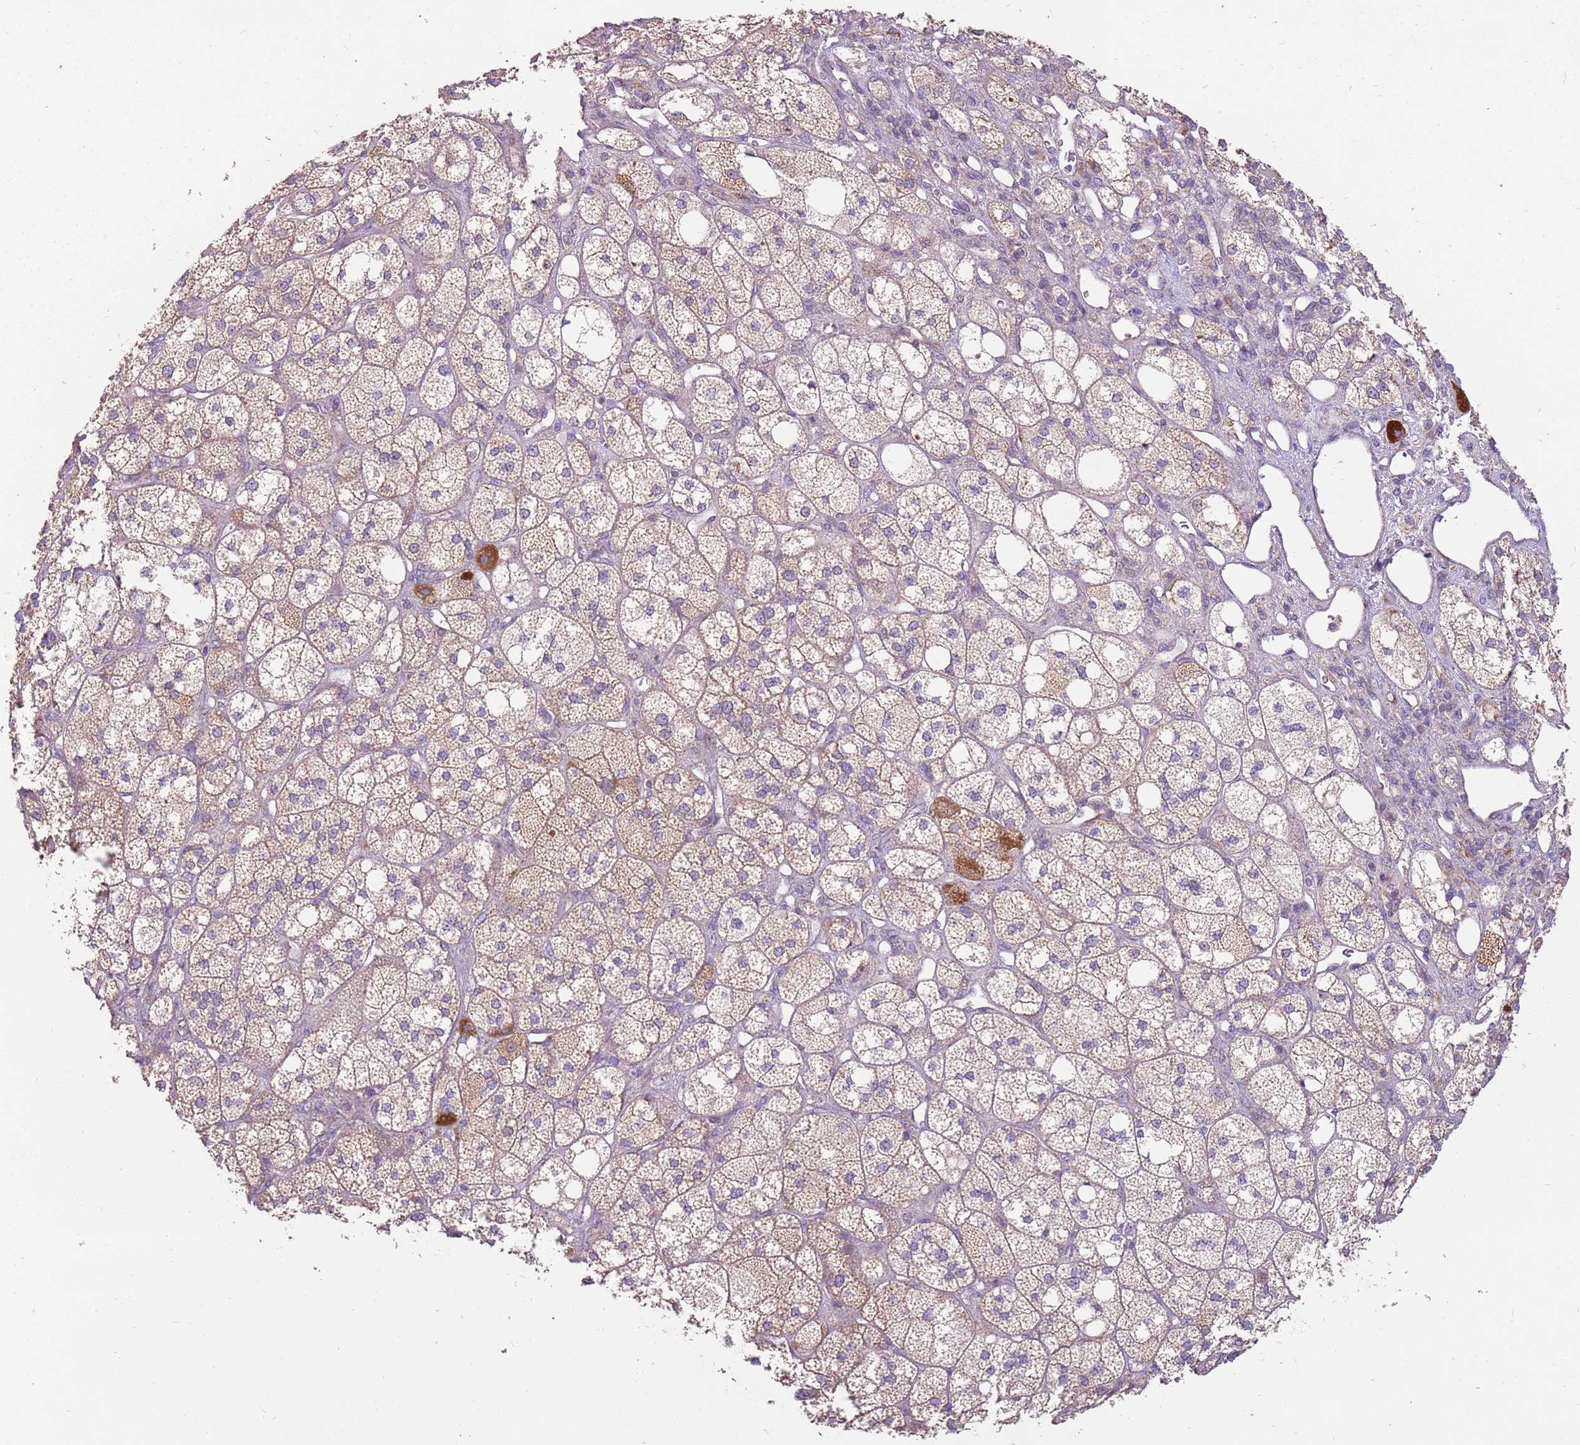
{"staining": {"intensity": "moderate", "quantity": "<25%", "location": "cytoplasmic/membranous"}, "tissue": "adrenal gland", "cell_type": "Glandular cells", "image_type": "normal", "snomed": [{"axis": "morphology", "description": "Normal tissue, NOS"}, {"axis": "topography", "description": "Adrenal gland"}], "caption": "Adrenal gland was stained to show a protein in brown. There is low levels of moderate cytoplasmic/membranous positivity in about <25% of glandular cells. Immunohistochemistry stains the protein in brown and the nuclei are stained blue.", "gene": "SPATA31D1", "patient": {"sex": "male", "age": 61}}